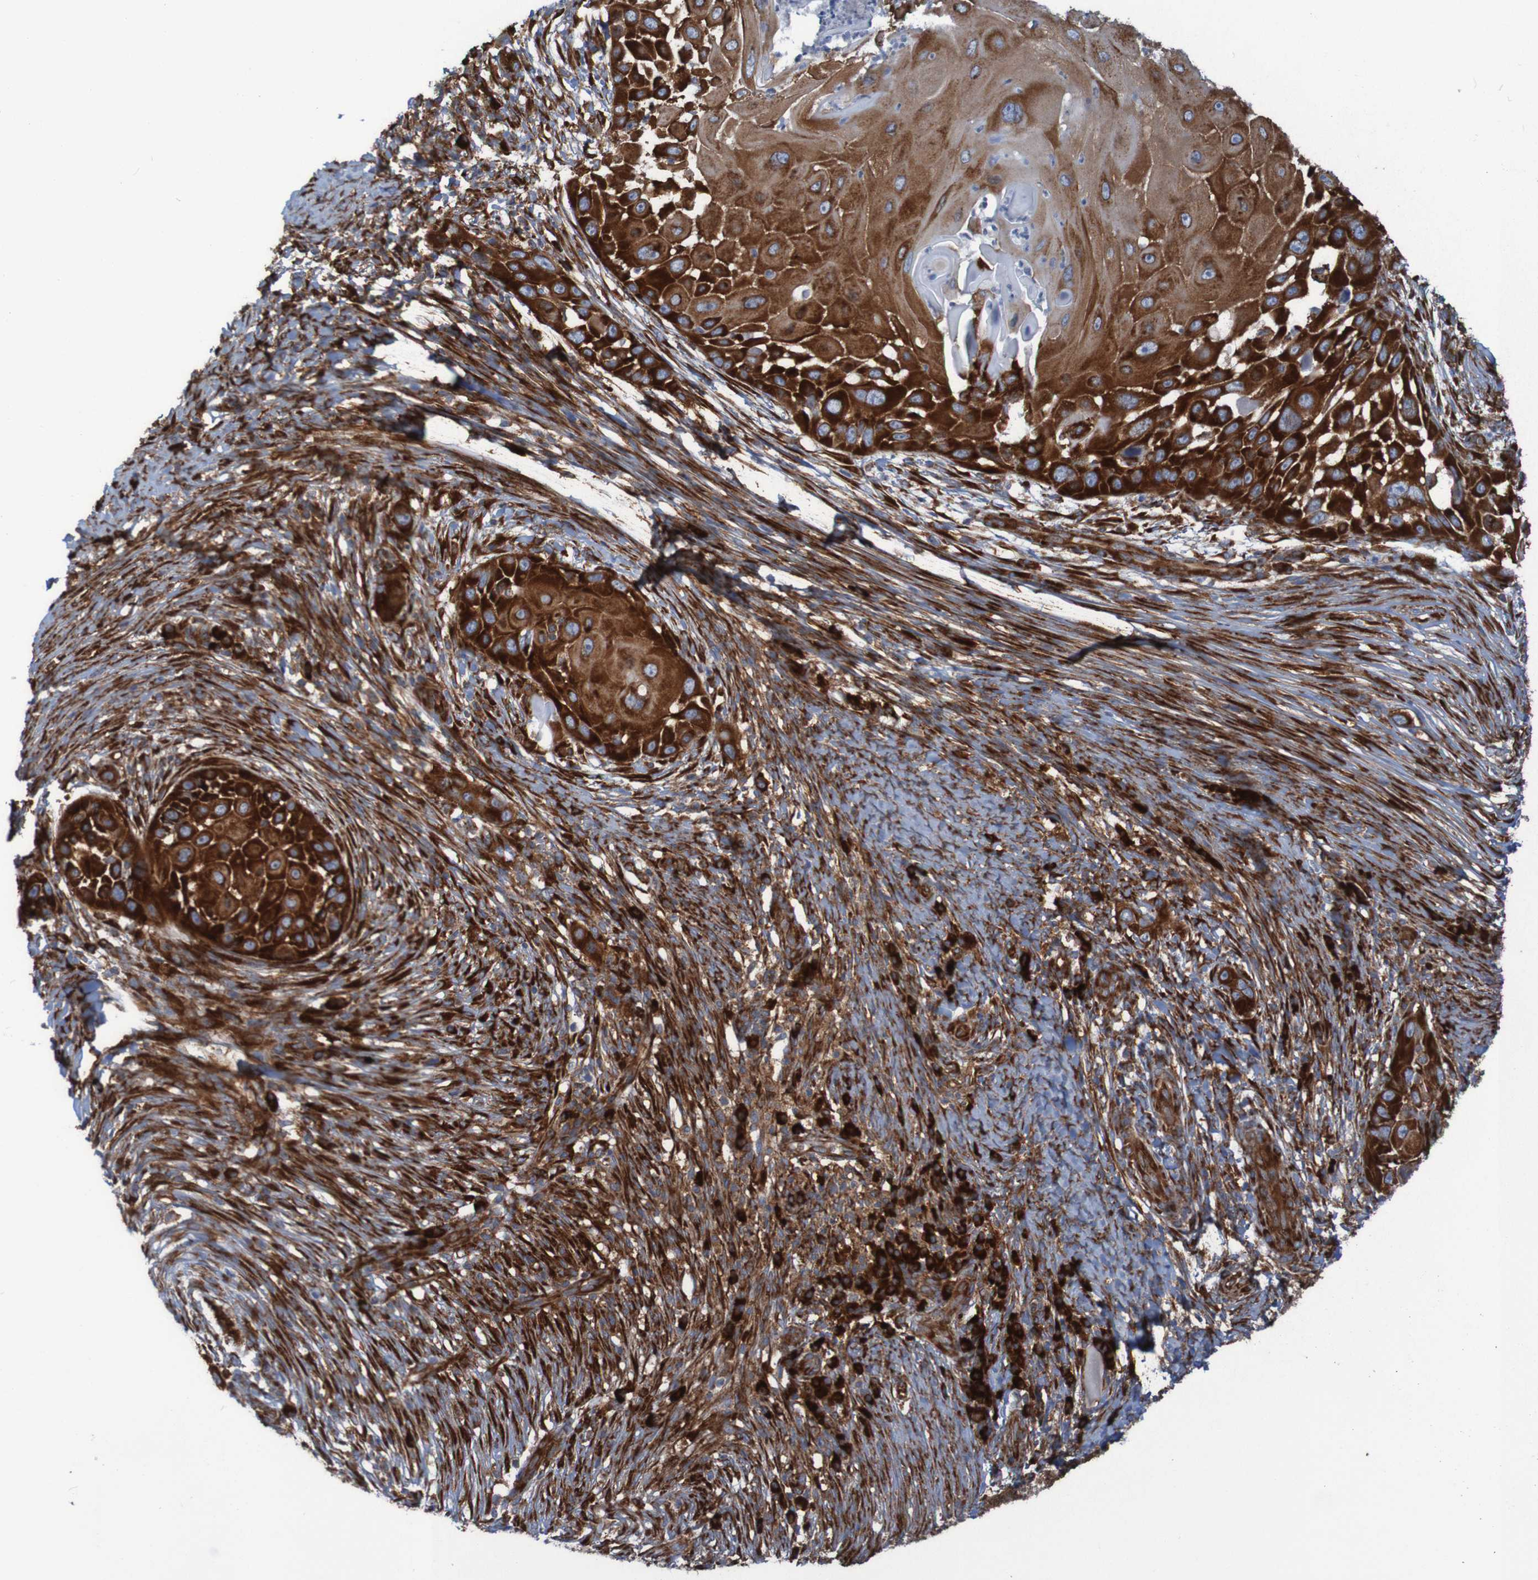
{"staining": {"intensity": "strong", "quantity": ">75%", "location": "cytoplasmic/membranous"}, "tissue": "skin cancer", "cell_type": "Tumor cells", "image_type": "cancer", "snomed": [{"axis": "morphology", "description": "Squamous cell carcinoma, NOS"}, {"axis": "topography", "description": "Skin"}], "caption": "An immunohistochemistry image of tumor tissue is shown. Protein staining in brown shows strong cytoplasmic/membranous positivity in squamous cell carcinoma (skin) within tumor cells.", "gene": "RPL10", "patient": {"sex": "female", "age": 44}}